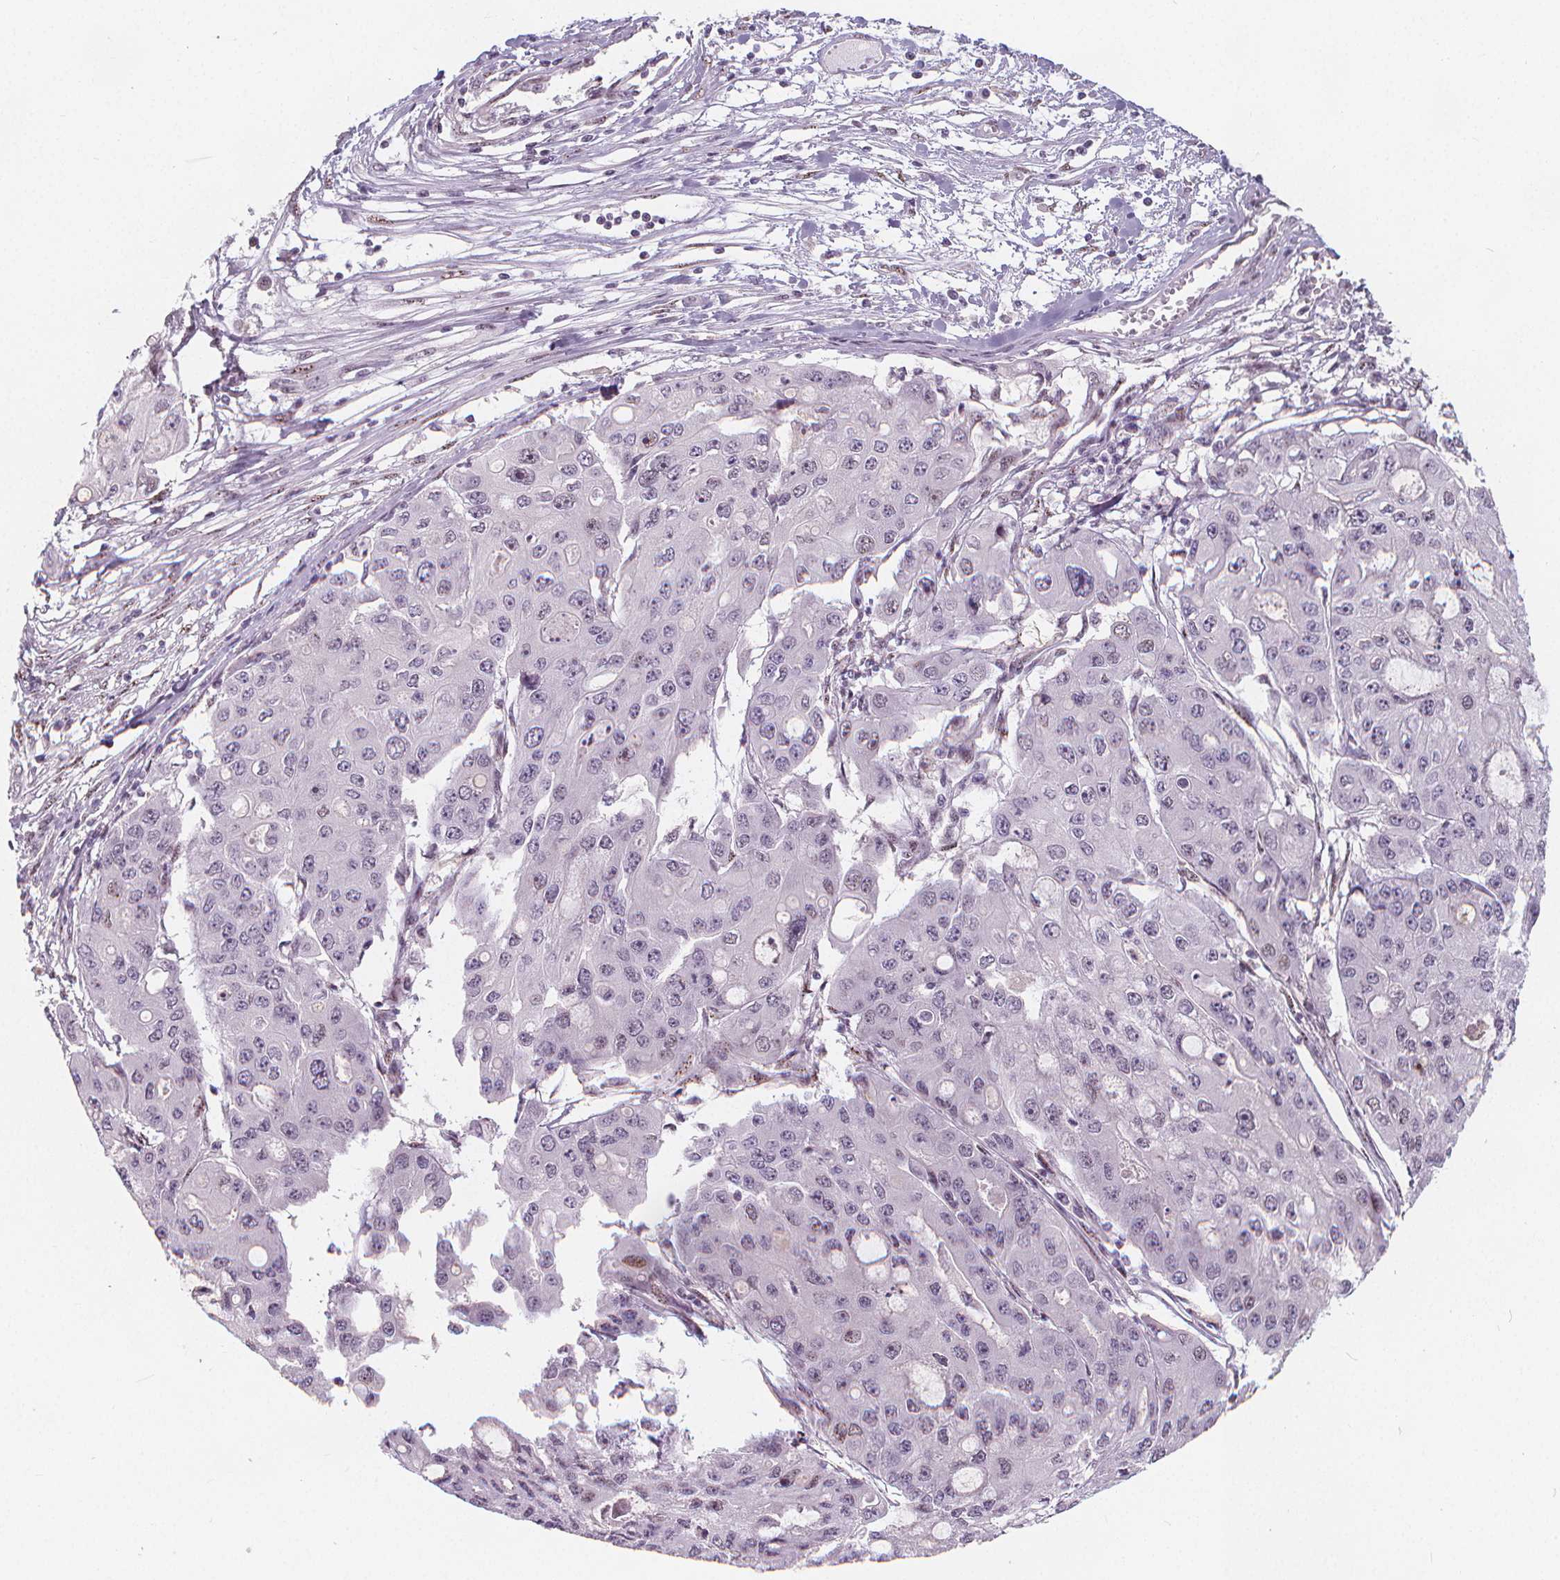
{"staining": {"intensity": "negative", "quantity": "none", "location": "none"}, "tissue": "ovarian cancer", "cell_type": "Tumor cells", "image_type": "cancer", "snomed": [{"axis": "morphology", "description": "Cystadenocarcinoma, serous, NOS"}, {"axis": "topography", "description": "Ovary"}], "caption": "Immunohistochemistry (IHC) of human serous cystadenocarcinoma (ovarian) displays no positivity in tumor cells.", "gene": "DRC3", "patient": {"sex": "female", "age": 56}}